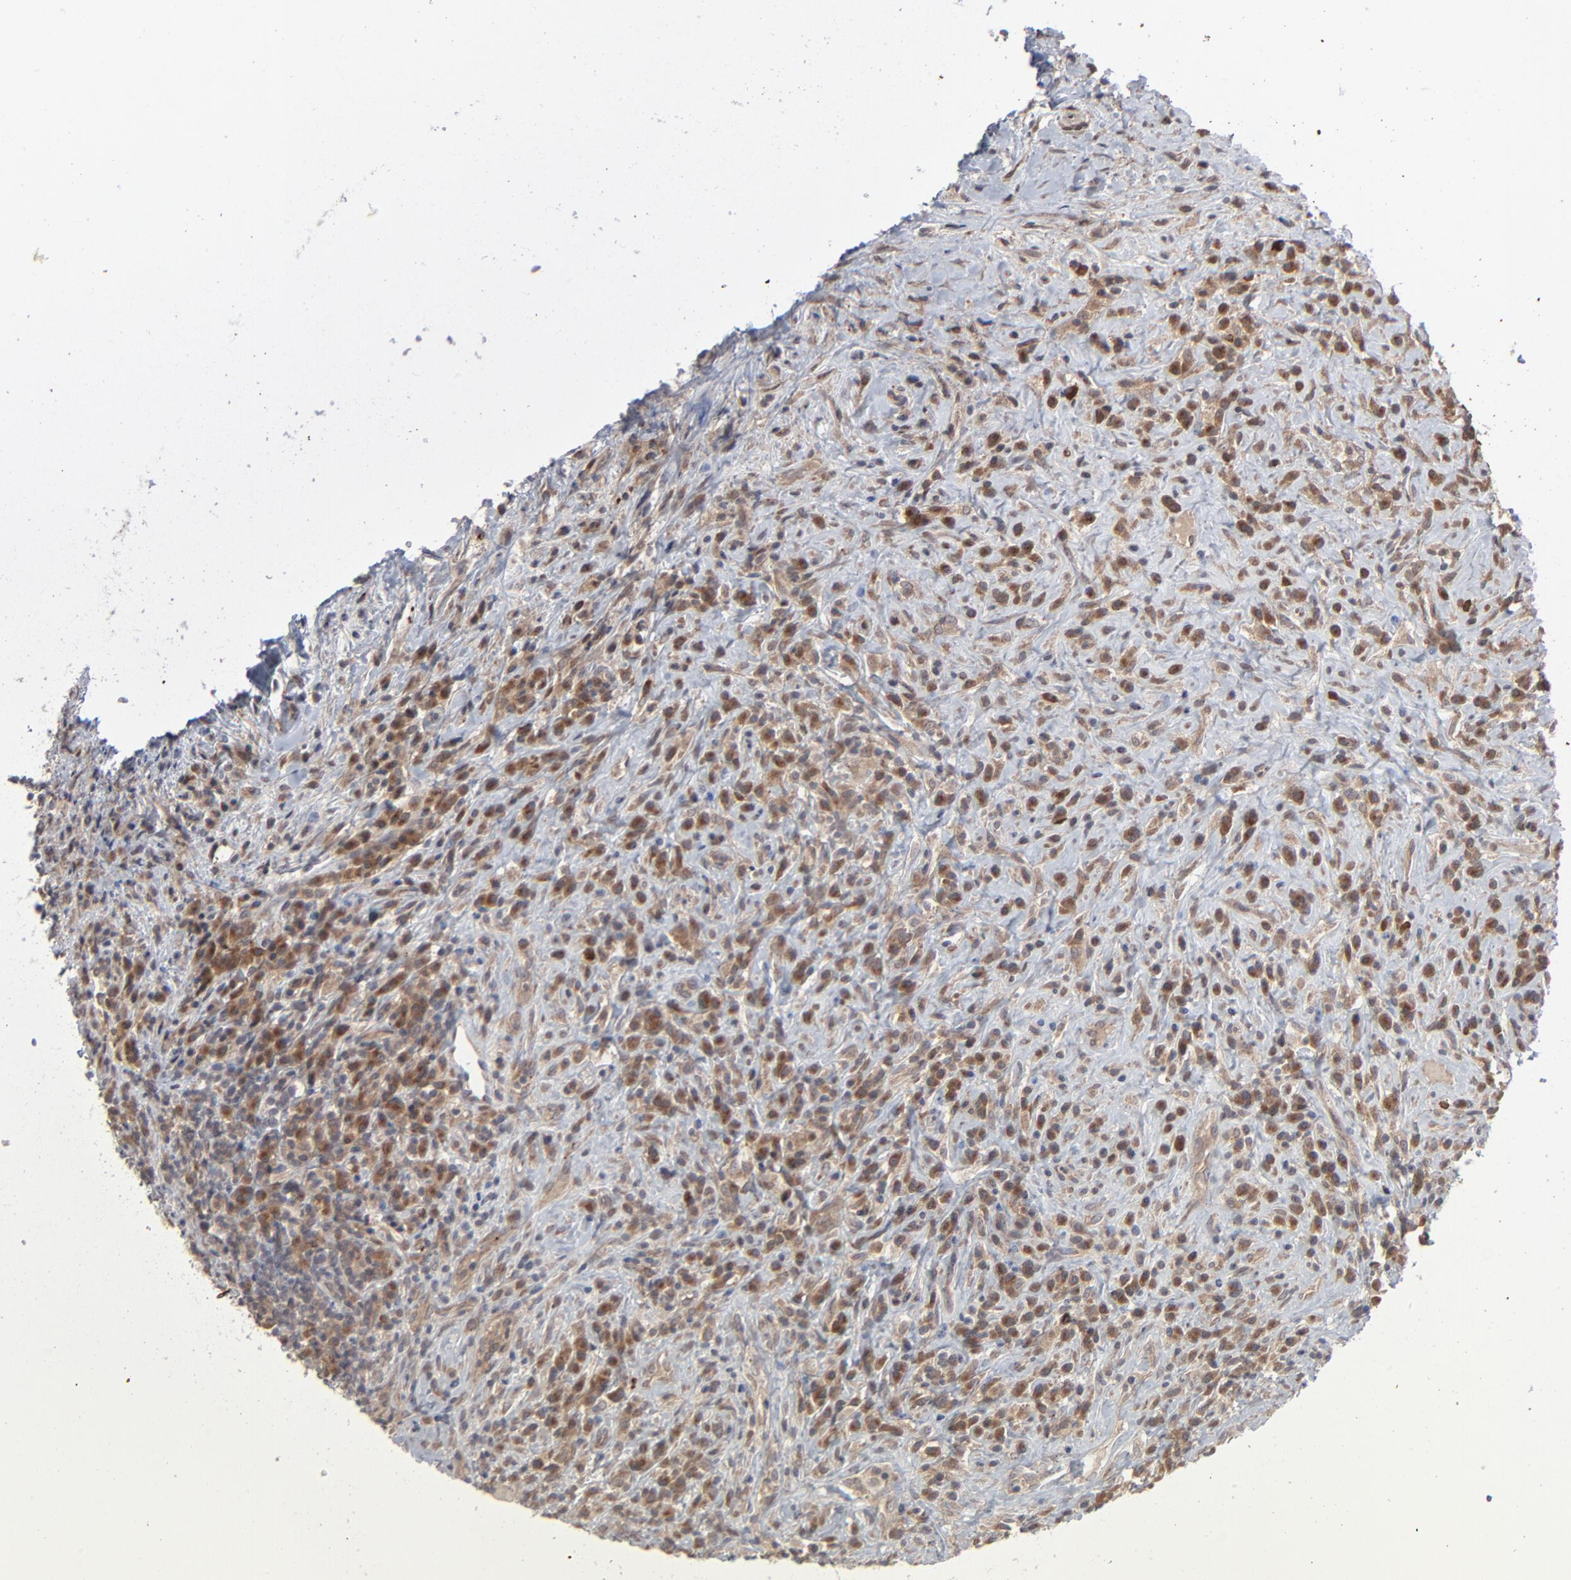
{"staining": {"intensity": "strong", "quantity": ">75%", "location": "cytoplasmic/membranous"}, "tissue": "lymphoma", "cell_type": "Tumor cells", "image_type": "cancer", "snomed": [{"axis": "morphology", "description": "Hodgkin's disease, NOS"}, {"axis": "topography", "description": "Lymph node"}], "caption": "Hodgkin's disease stained with immunohistochemistry shows strong cytoplasmic/membranous positivity in approximately >75% of tumor cells.", "gene": "SCFD1", "patient": {"sex": "female", "age": 25}}